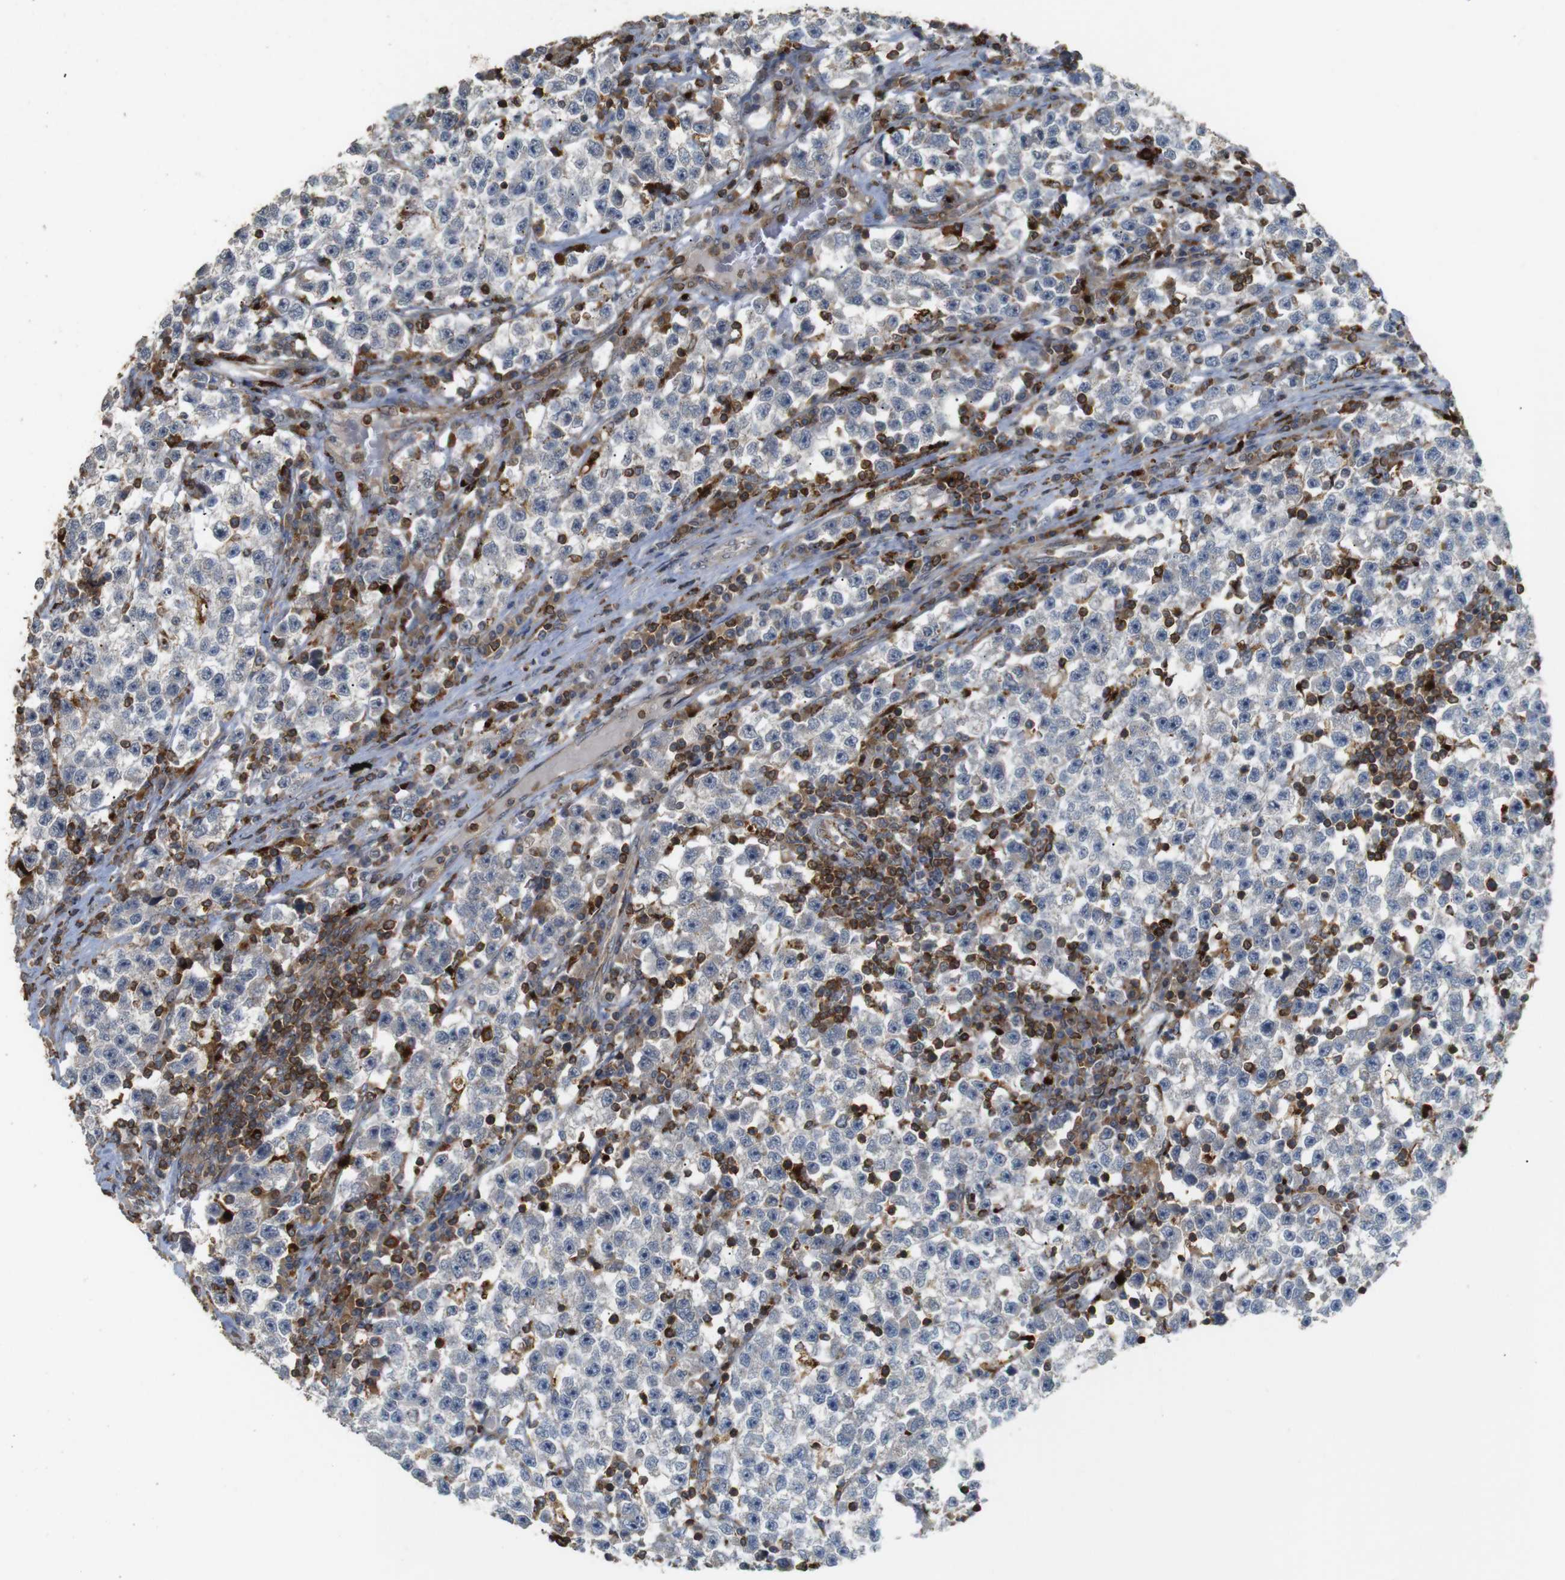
{"staining": {"intensity": "negative", "quantity": "none", "location": "none"}, "tissue": "testis cancer", "cell_type": "Tumor cells", "image_type": "cancer", "snomed": [{"axis": "morphology", "description": "Seminoma, NOS"}, {"axis": "topography", "description": "Testis"}], "caption": "Immunohistochemical staining of testis cancer (seminoma) exhibits no significant staining in tumor cells.", "gene": "KSR1", "patient": {"sex": "male", "age": 22}}